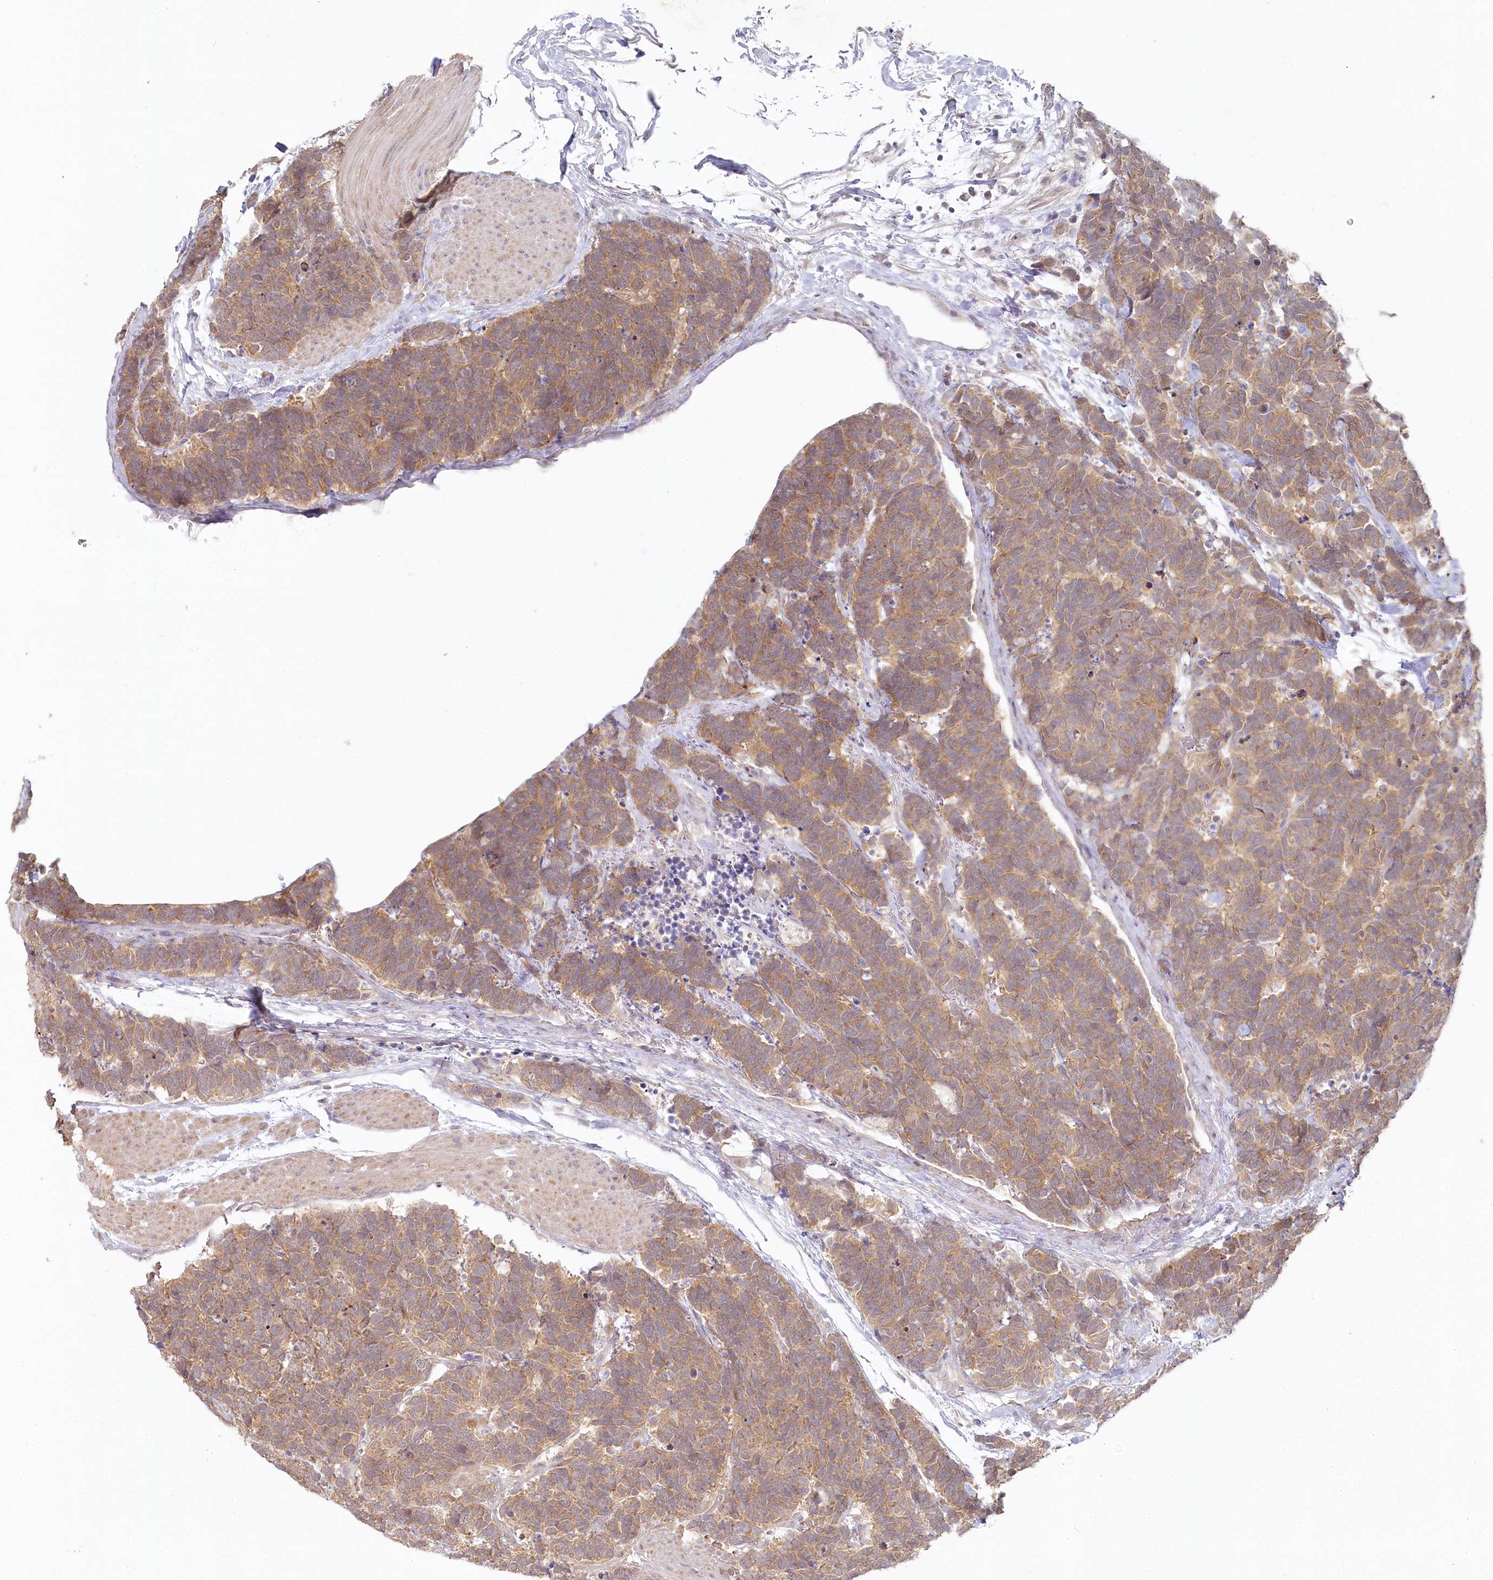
{"staining": {"intensity": "moderate", "quantity": ">75%", "location": "cytoplasmic/membranous"}, "tissue": "carcinoid", "cell_type": "Tumor cells", "image_type": "cancer", "snomed": [{"axis": "morphology", "description": "Carcinoma, NOS"}, {"axis": "morphology", "description": "Carcinoid, malignant, NOS"}, {"axis": "topography", "description": "Urinary bladder"}], "caption": "Moderate cytoplasmic/membranous protein staining is present in about >75% of tumor cells in carcinoid.", "gene": "AAMDC", "patient": {"sex": "male", "age": 57}}